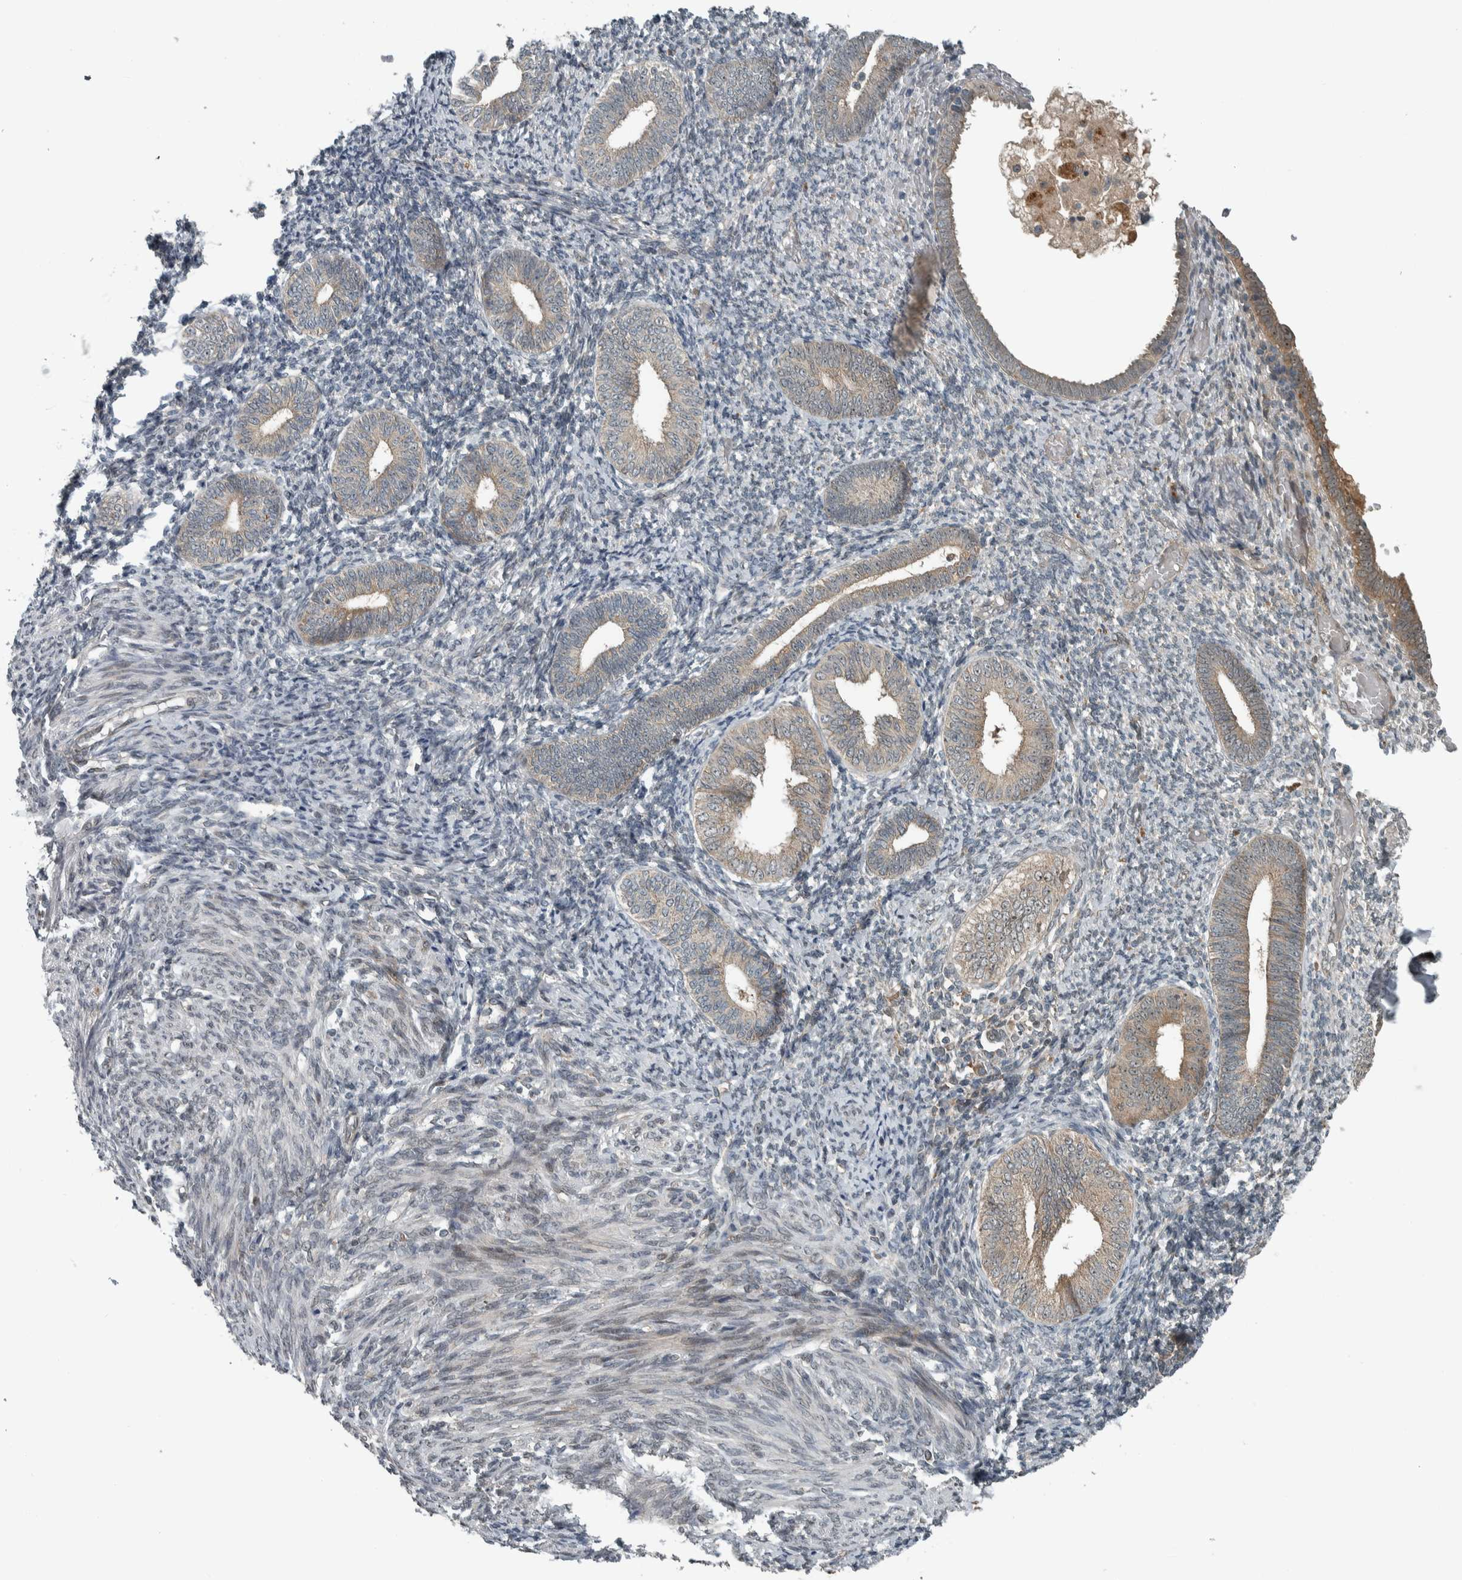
{"staining": {"intensity": "moderate", "quantity": "25%-75%", "location": "cytoplasmic/membranous,nuclear"}, "tissue": "endometrium", "cell_type": "Glandular cells", "image_type": "normal", "snomed": [{"axis": "morphology", "description": "Normal tissue, NOS"}, {"axis": "topography", "description": "Endometrium"}], "caption": "Moderate cytoplasmic/membranous,nuclear staining for a protein is appreciated in approximately 25%-75% of glandular cells of unremarkable endometrium using immunohistochemistry.", "gene": "XPO5", "patient": {"sex": "female", "age": 66}}